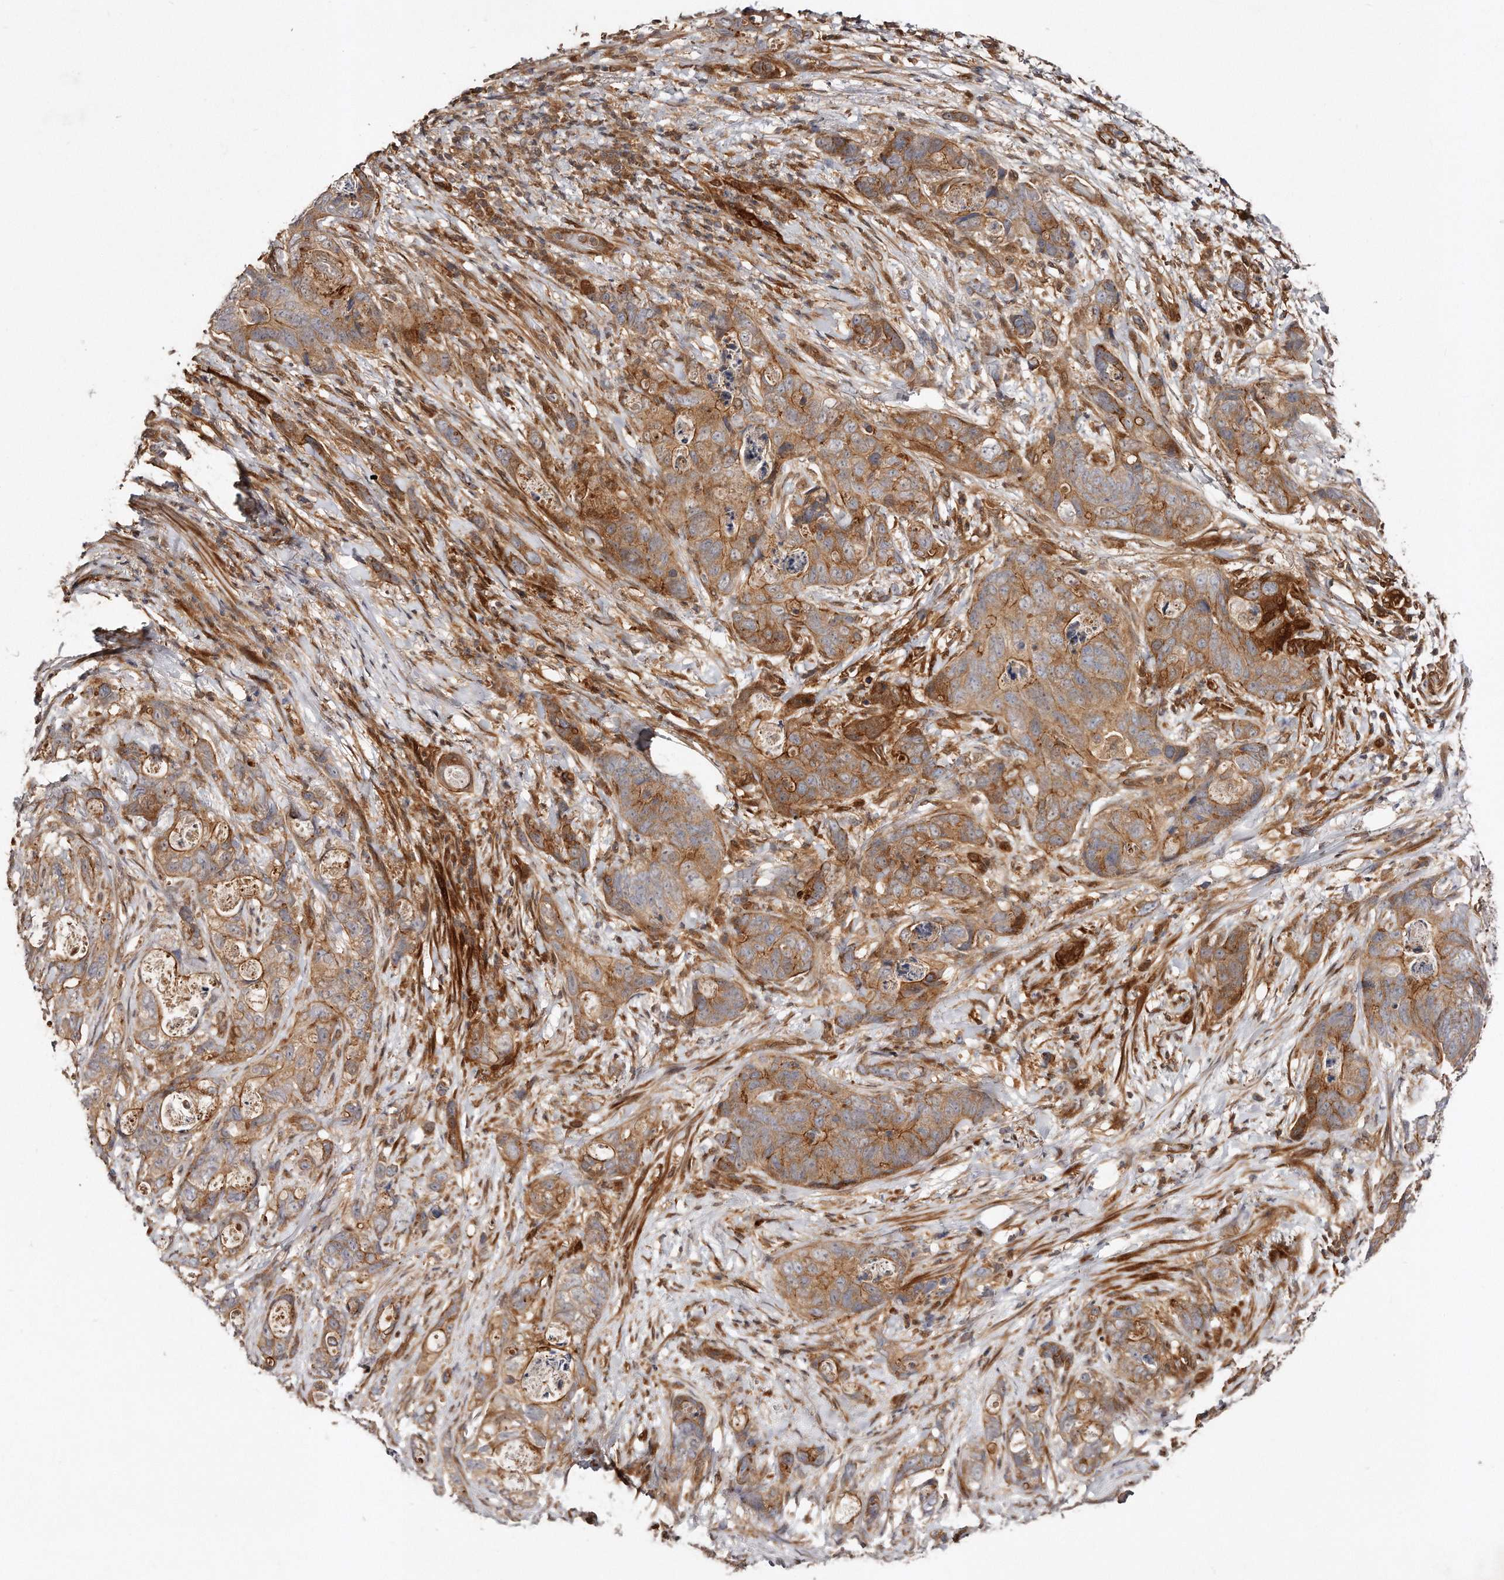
{"staining": {"intensity": "moderate", "quantity": ">75%", "location": "cytoplasmic/membranous"}, "tissue": "stomach cancer", "cell_type": "Tumor cells", "image_type": "cancer", "snomed": [{"axis": "morphology", "description": "Normal tissue, NOS"}, {"axis": "morphology", "description": "Adenocarcinoma, NOS"}, {"axis": "topography", "description": "Stomach"}], "caption": "There is medium levels of moderate cytoplasmic/membranous staining in tumor cells of stomach adenocarcinoma, as demonstrated by immunohistochemical staining (brown color).", "gene": "GBP4", "patient": {"sex": "female", "age": 89}}